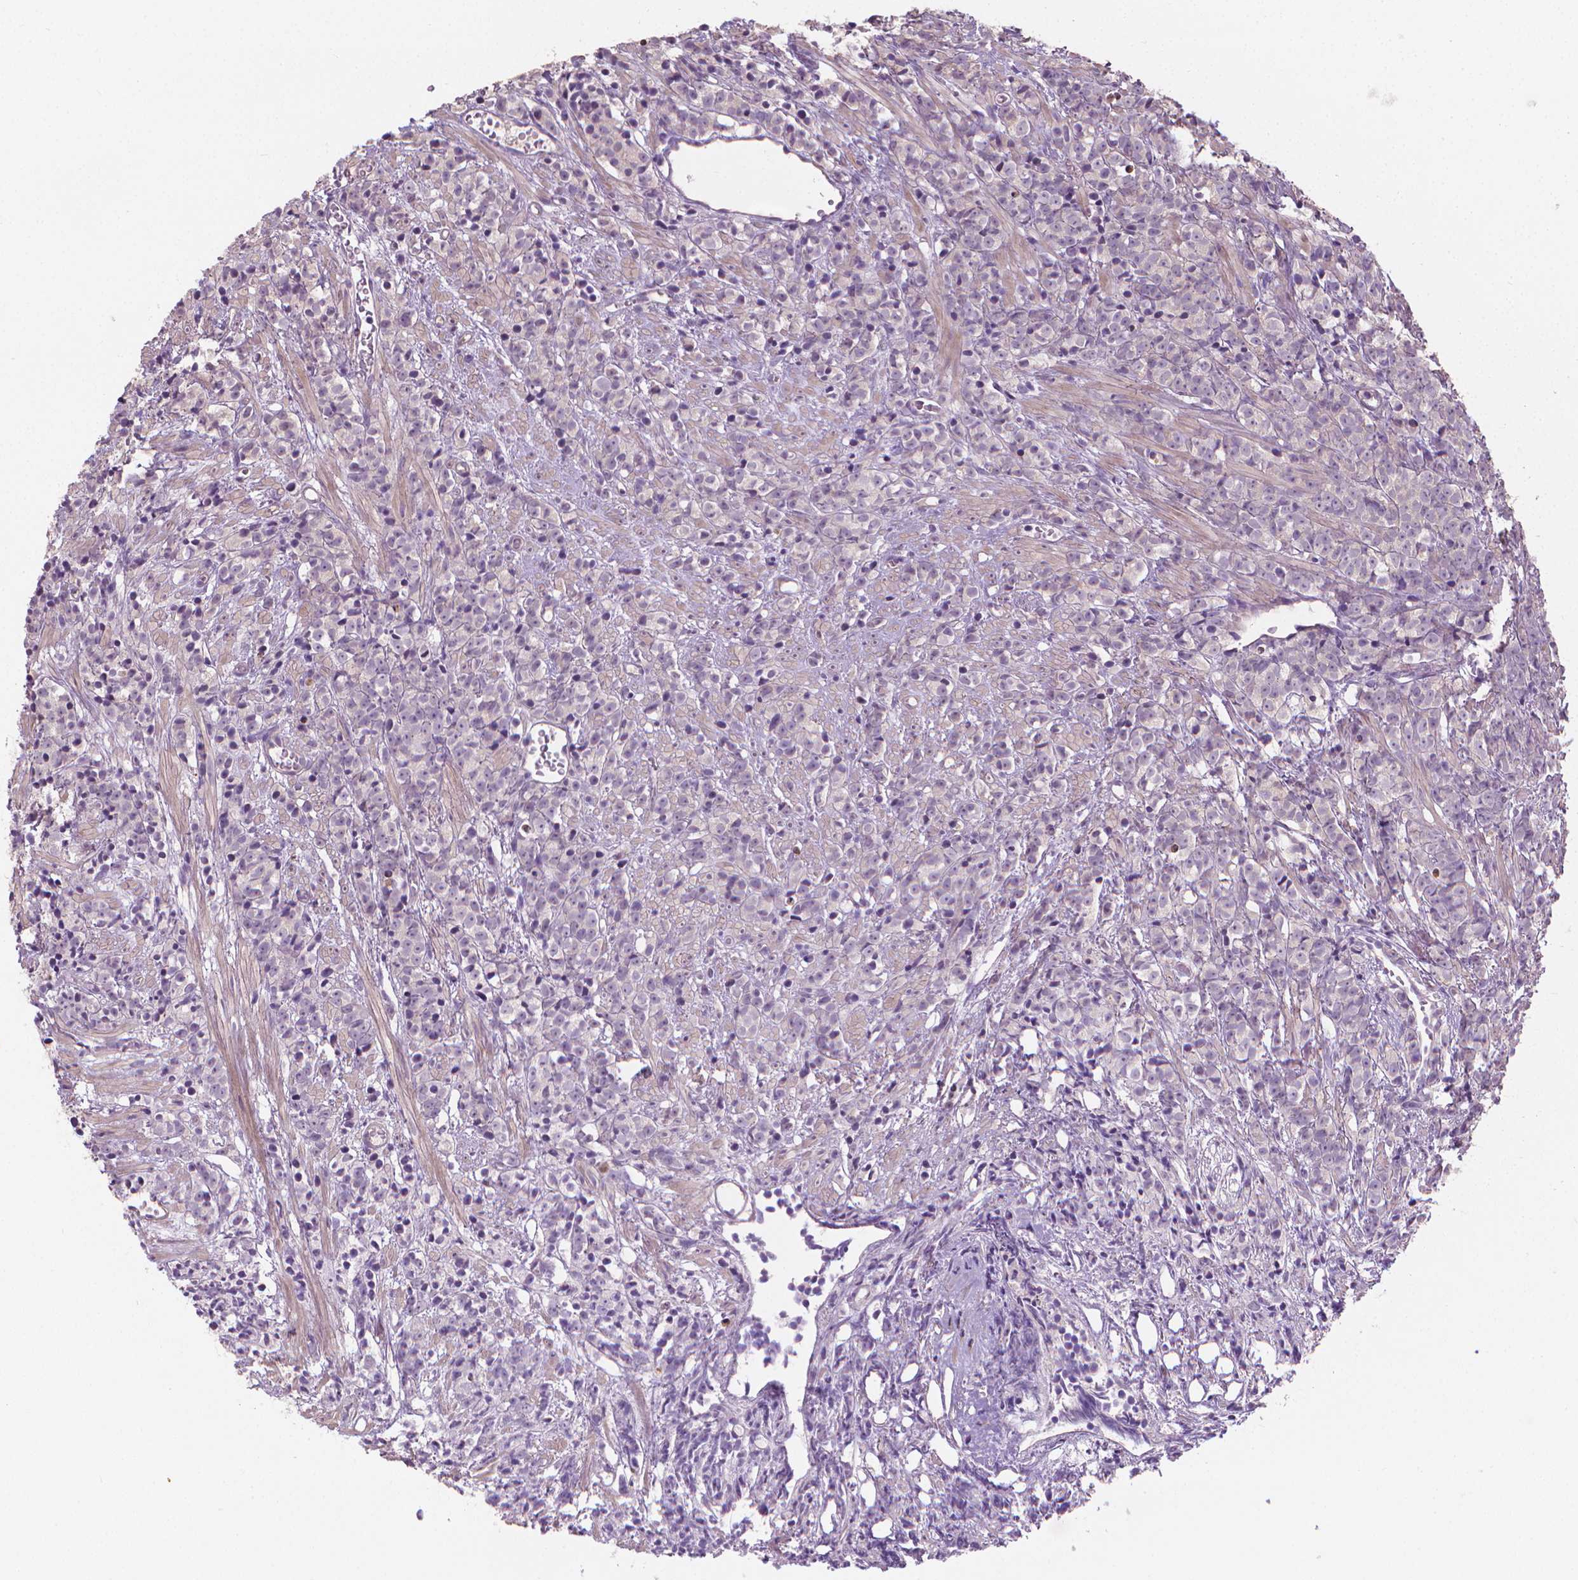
{"staining": {"intensity": "negative", "quantity": "none", "location": "none"}, "tissue": "prostate cancer", "cell_type": "Tumor cells", "image_type": "cancer", "snomed": [{"axis": "morphology", "description": "Adenocarcinoma, High grade"}, {"axis": "topography", "description": "Prostate"}], "caption": "Immunohistochemistry (IHC) of human prostate adenocarcinoma (high-grade) demonstrates no positivity in tumor cells.", "gene": "GSDMA", "patient": {"sex": "male", "age": 81}}